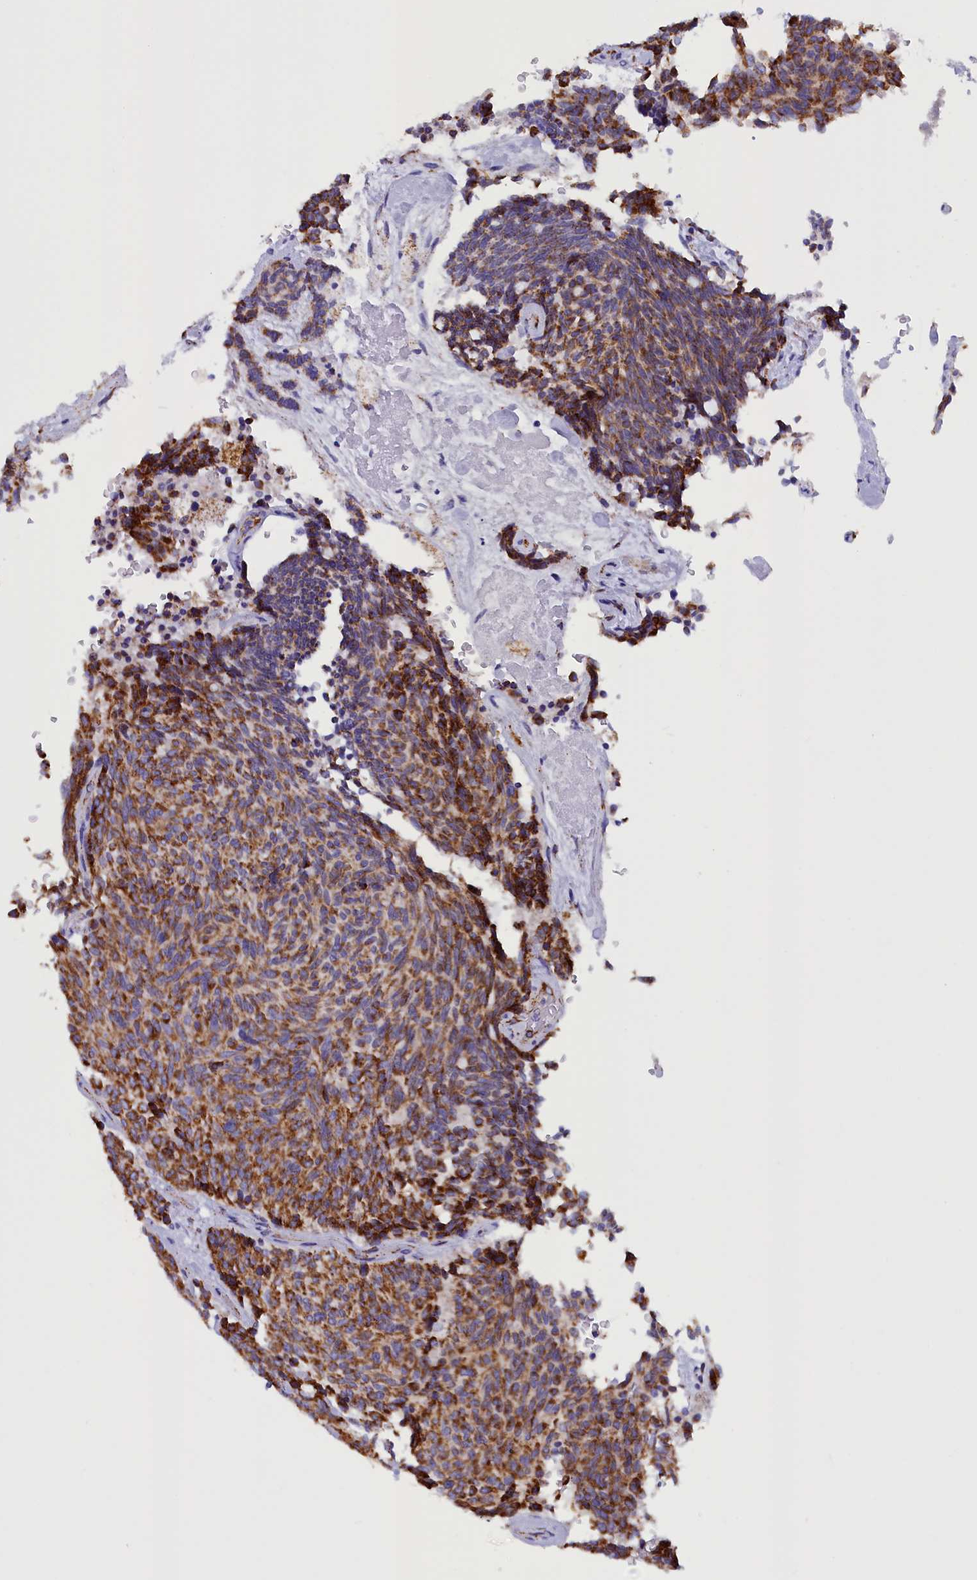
{"staining": {"intensity": "moderate", "quantity": ">75%", "location": "cytoplasmic/membranous"}, "tissue": "carcinoid", "cell_type": "Tumor cells", "image_type": "cancer", "snomed": [{"axis": "morphology", "description": "Carcinoid, malignant, NOS"}, {"axis": "topography", "description": "Pancreas"}], "caption": "This is a micrograph of IHC staining of malignant carcinoid, which shows moderate positivity in the cytoplasmic/membranous of tumor cells.", "gene": "SLC39A3", "patient": {"sex": "female", "age": 54}}